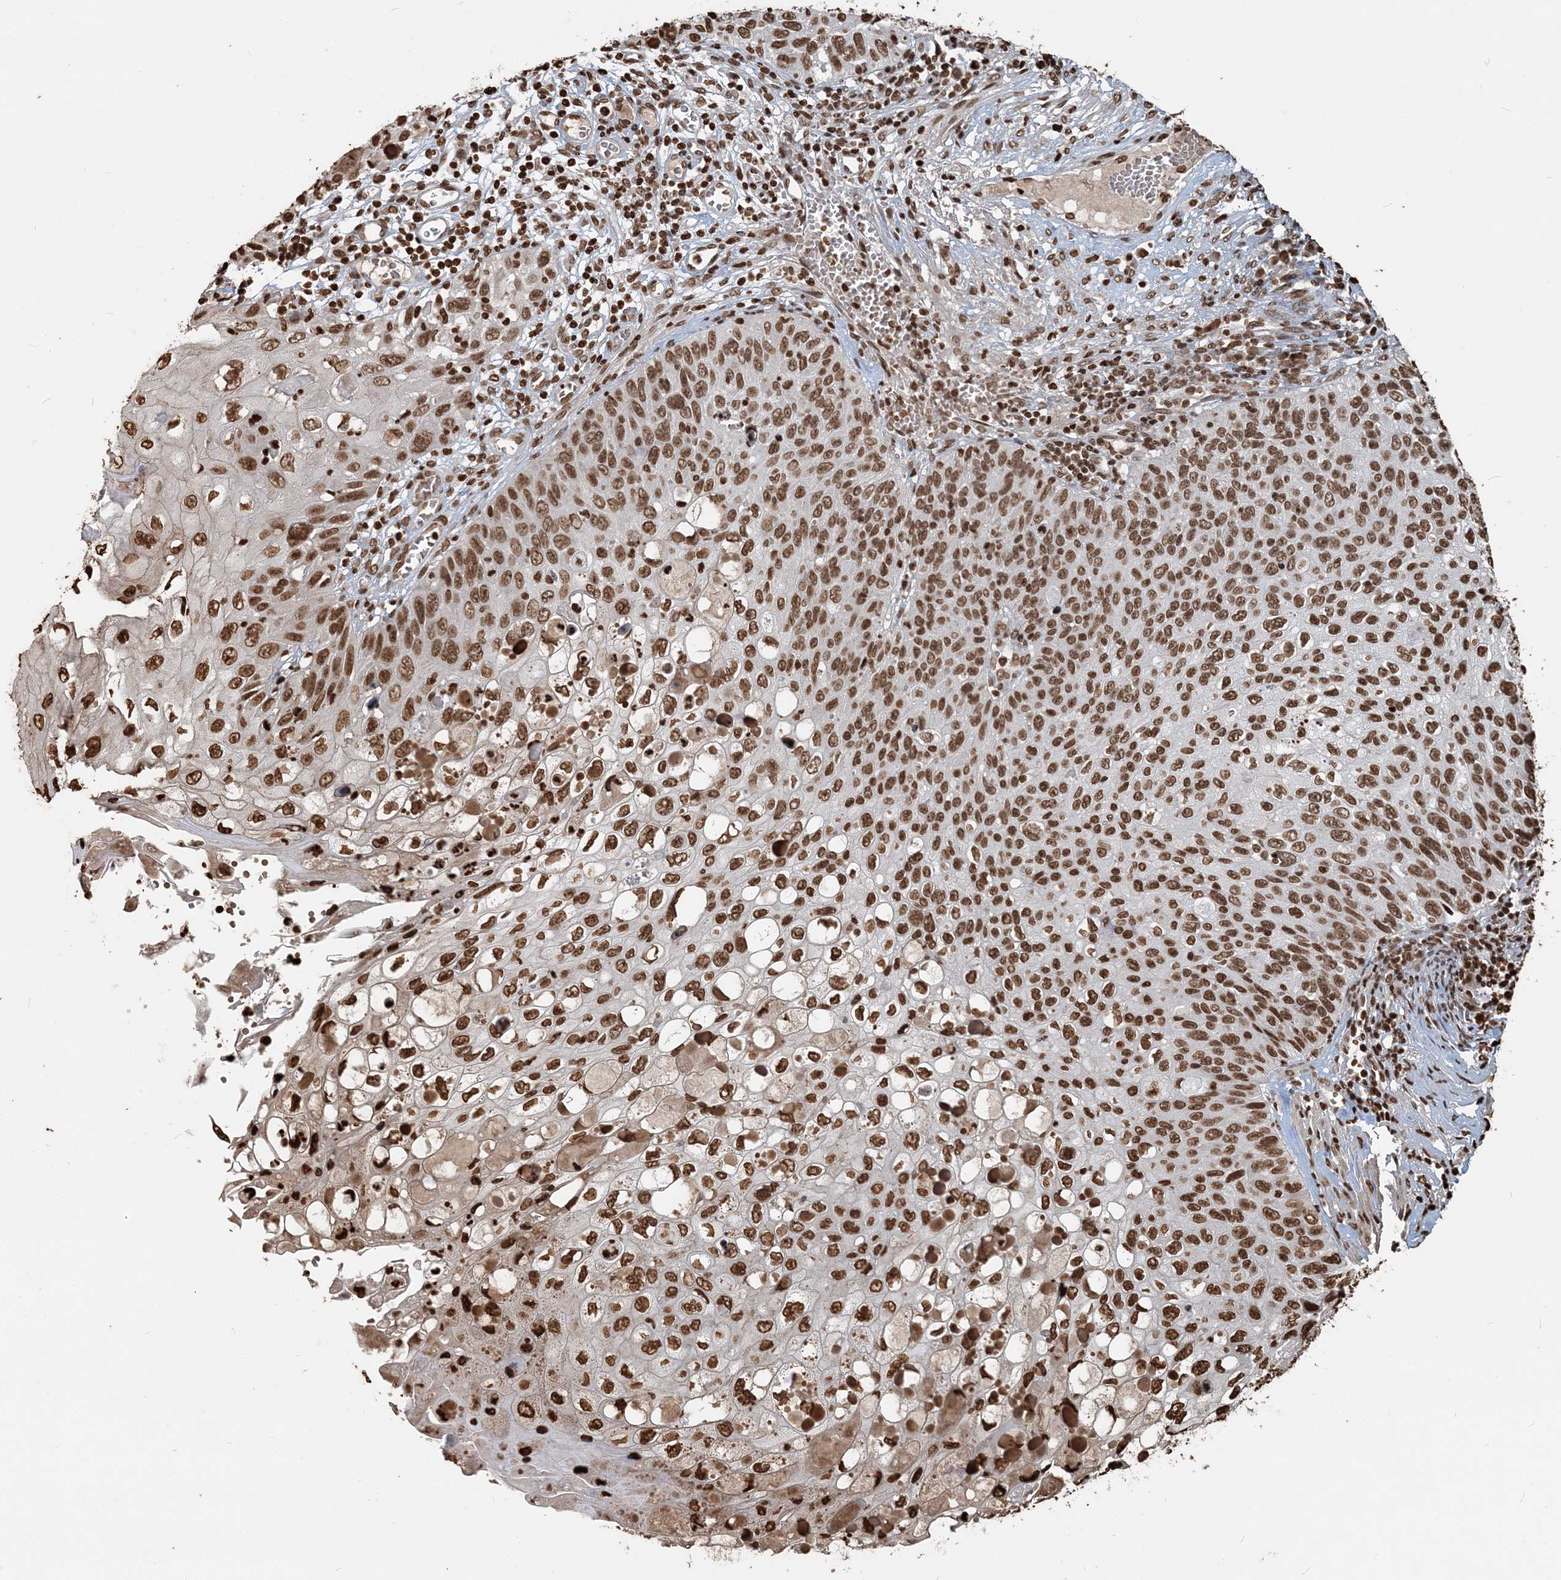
{"staining": {"intensity": "moderate", "quantity": ">75%", "location": "nuclear"}, "tissue": "cervical cancer", "cell_type": "Tumor cells", "image_type": "cancer", "snomed": [{"axis": "morphology", "description": "Squamous cell carcinoma, NOS"}, {"axis": "topography", "description": "Cervix"}], "caption": "This micrograph demonstrates immunohistochemistry (IHC) staining of human cervical cancer (squamous cell carcinoma), with medium moderate nuclear staining in about >75% of tumor cells.", "gene": "H3-3B", "patient": {"sex": "female", "age": 70}}